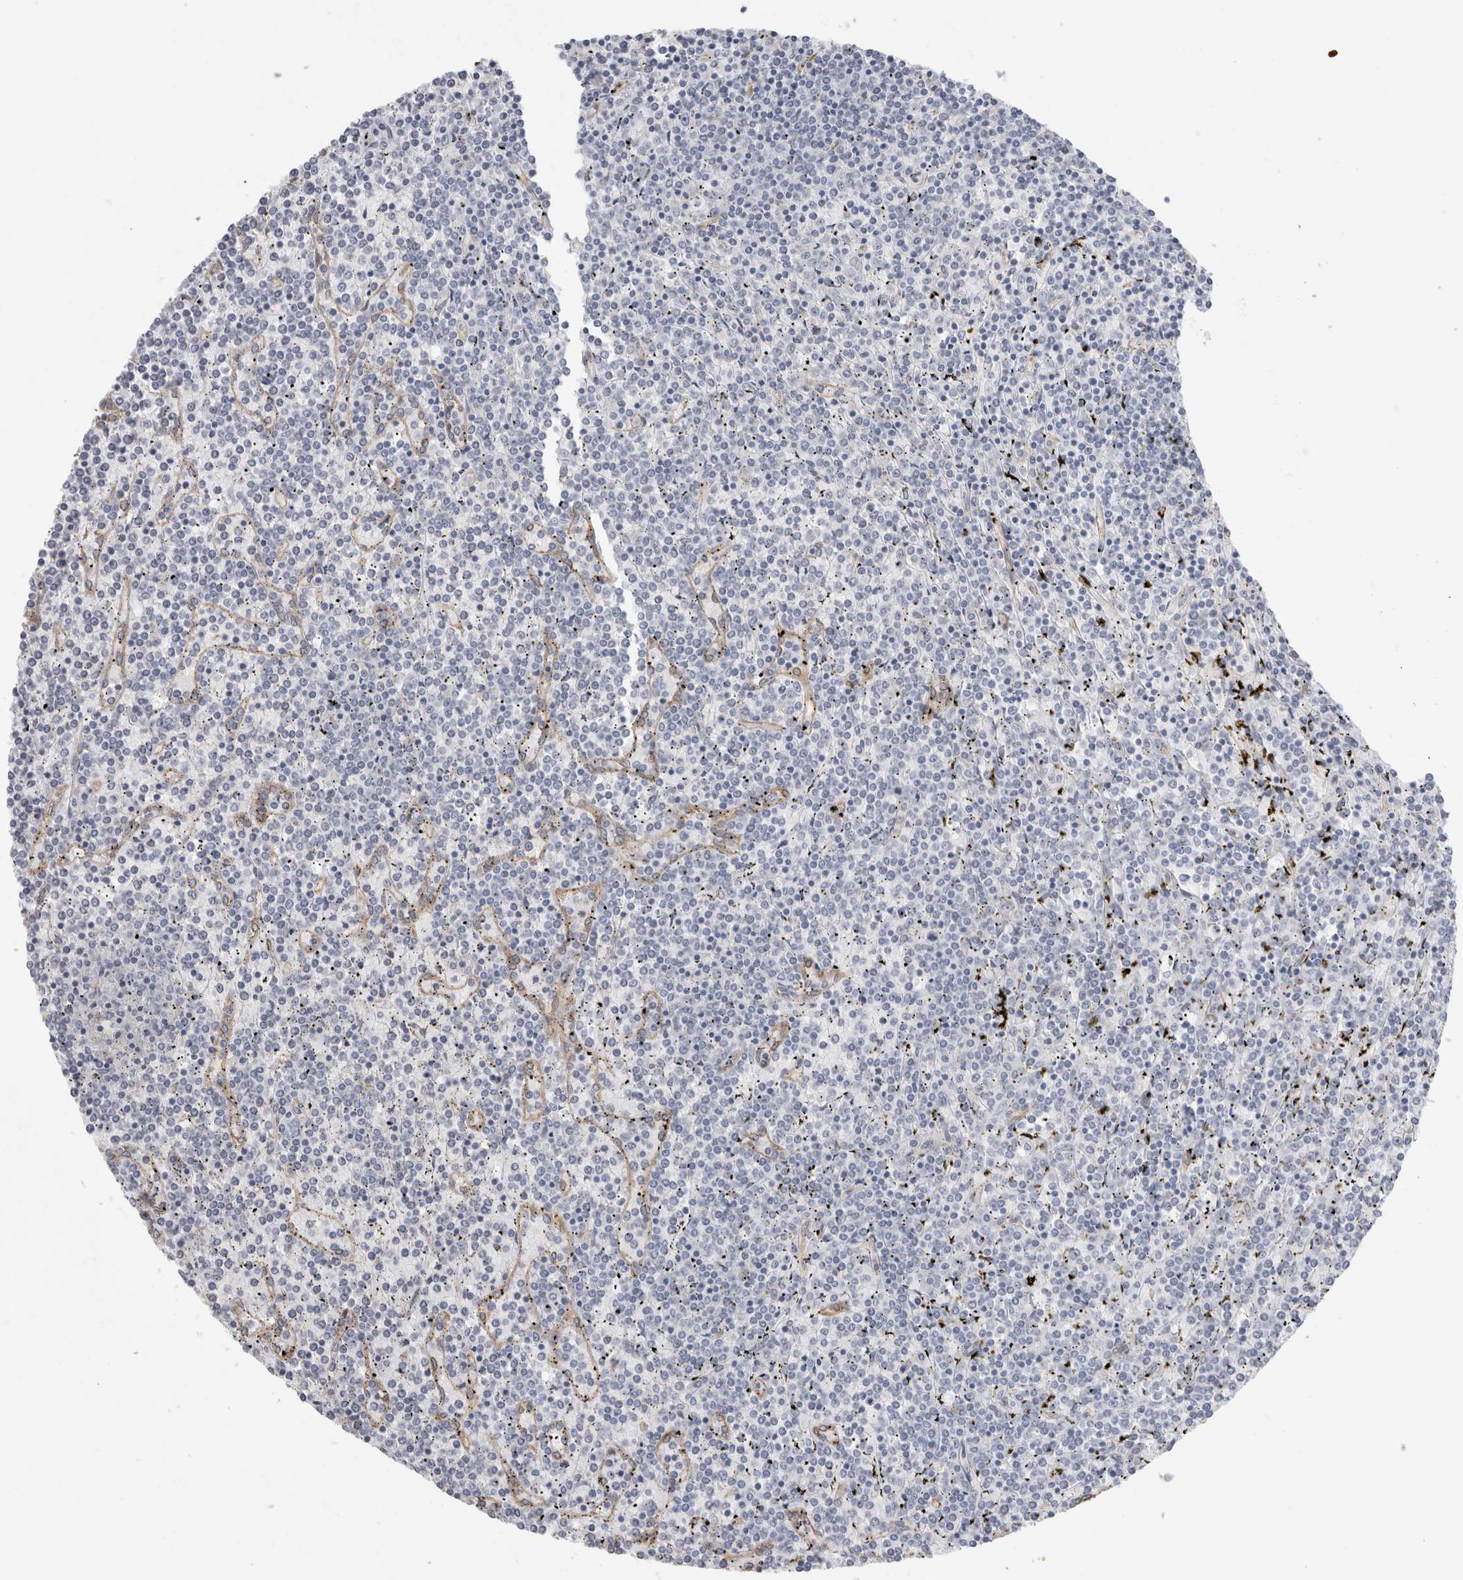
{"staining": {"intensity": "negative", "quantity": "none", "location": "none"}, "tissue": "lymphoma", "cell_type": "Tumor cells", "image_type": "cancer", "snomed": [{"axis": "morphology", "description": "Malignant lymphoma, non-Hodgkin's type, Low grade"}, {"axis": "topography", "description": "Spleen"}], "caption": "The IHC micrograph has no significant staining in tumor cells of malignant lymphoma, non-Hodgkin's type (low-grade) tissue.", "gene": "ANKMY1", "patient": {"sex": "female", "age": 19}}